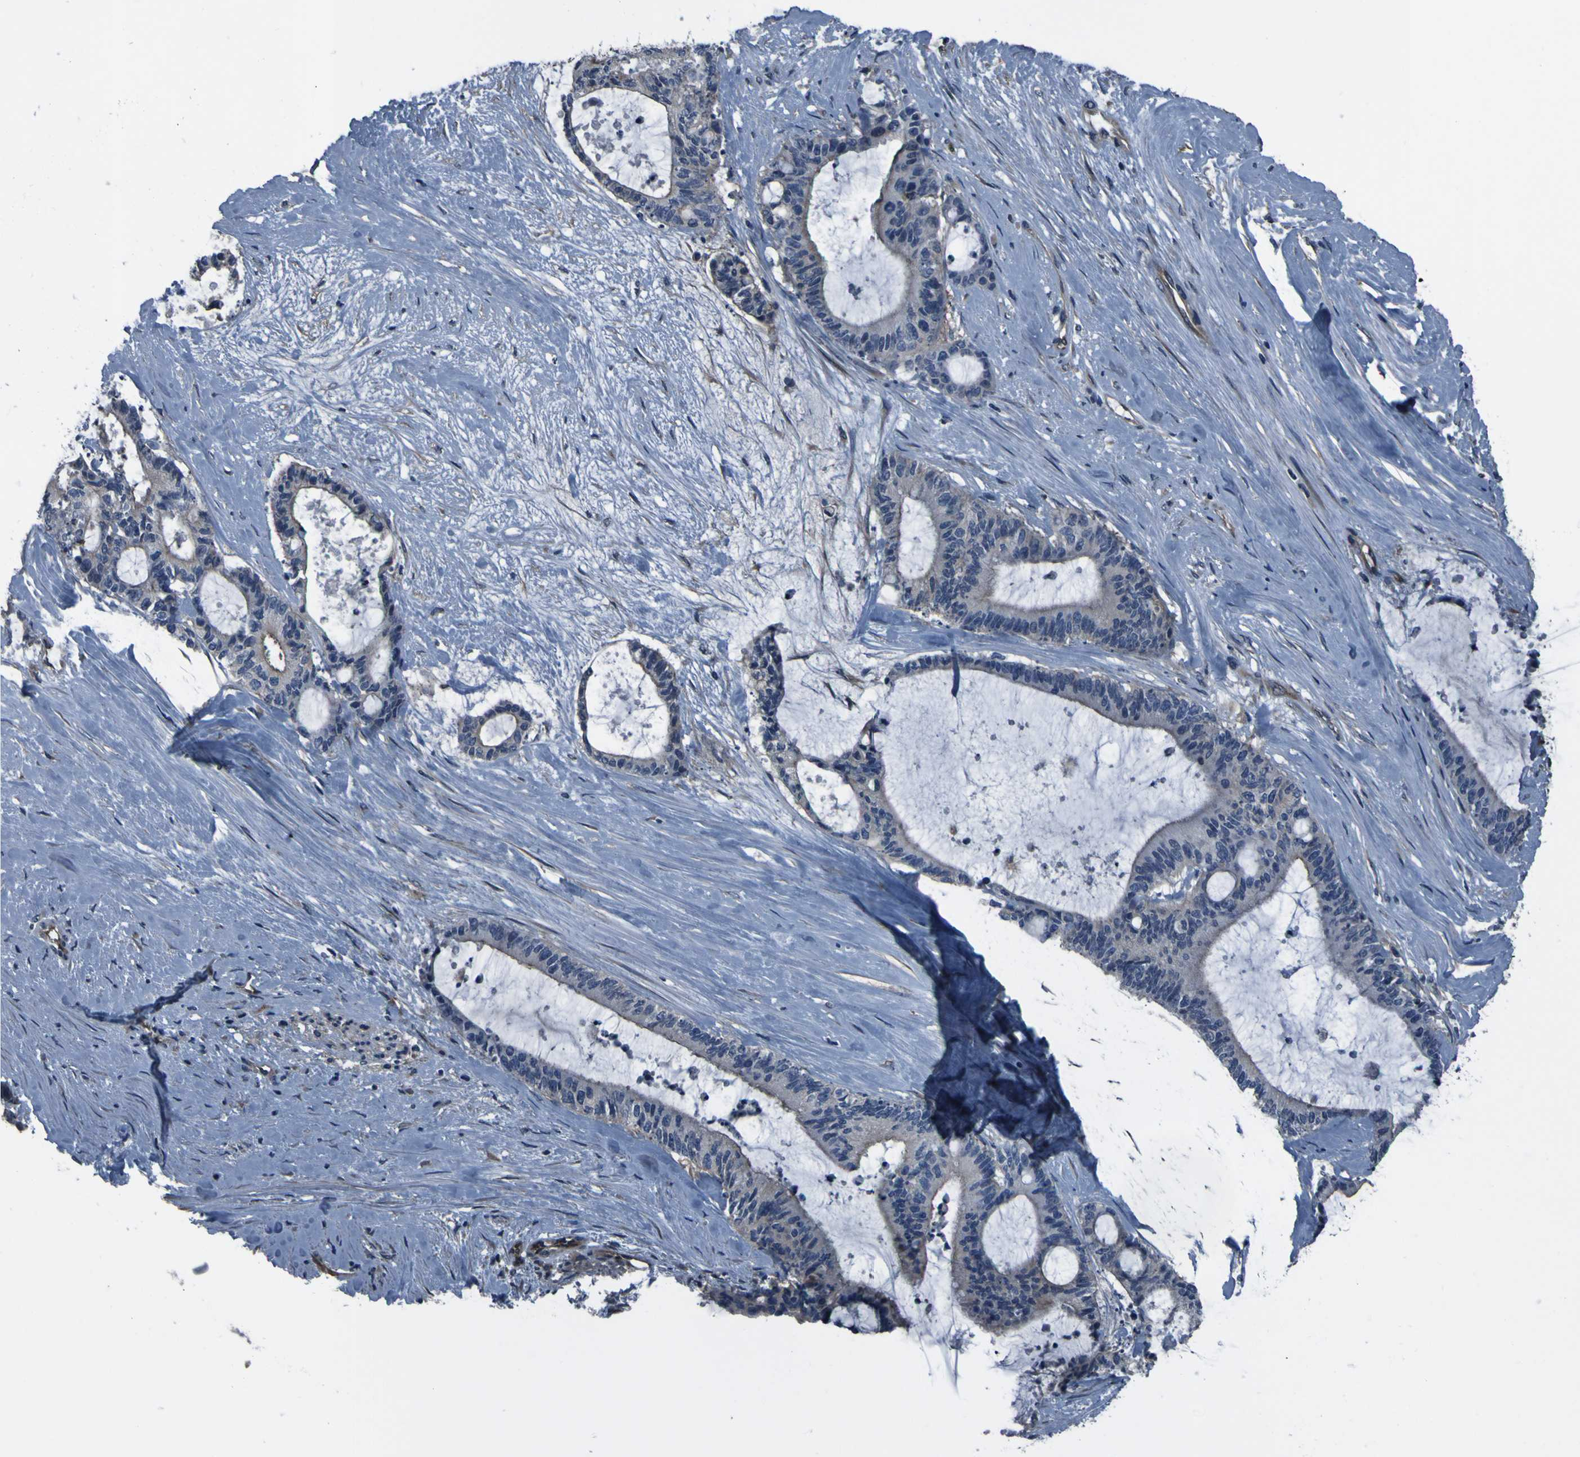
{"staining": {"intensity": "moderate", "quantity": "<25%", "location": "cytoplasmic/membranous"}, "tissue": "liver cancer", "cell_type": "Tumor cells", "image_type": "cancer", "snomed": [{"axis": "morphology", "description": "Cholangiocarcinoma"}, {"axis": "topography", "description": "Liver"}], "caption": "An image of human liver cancer (cholangiocarcinoma) stained for a protein reveals moderate cytoplasmic/membranous brown staining in tumor cells.", "gene": "GRAMD1A", "patient": {"sex": "female", "age": 73}}